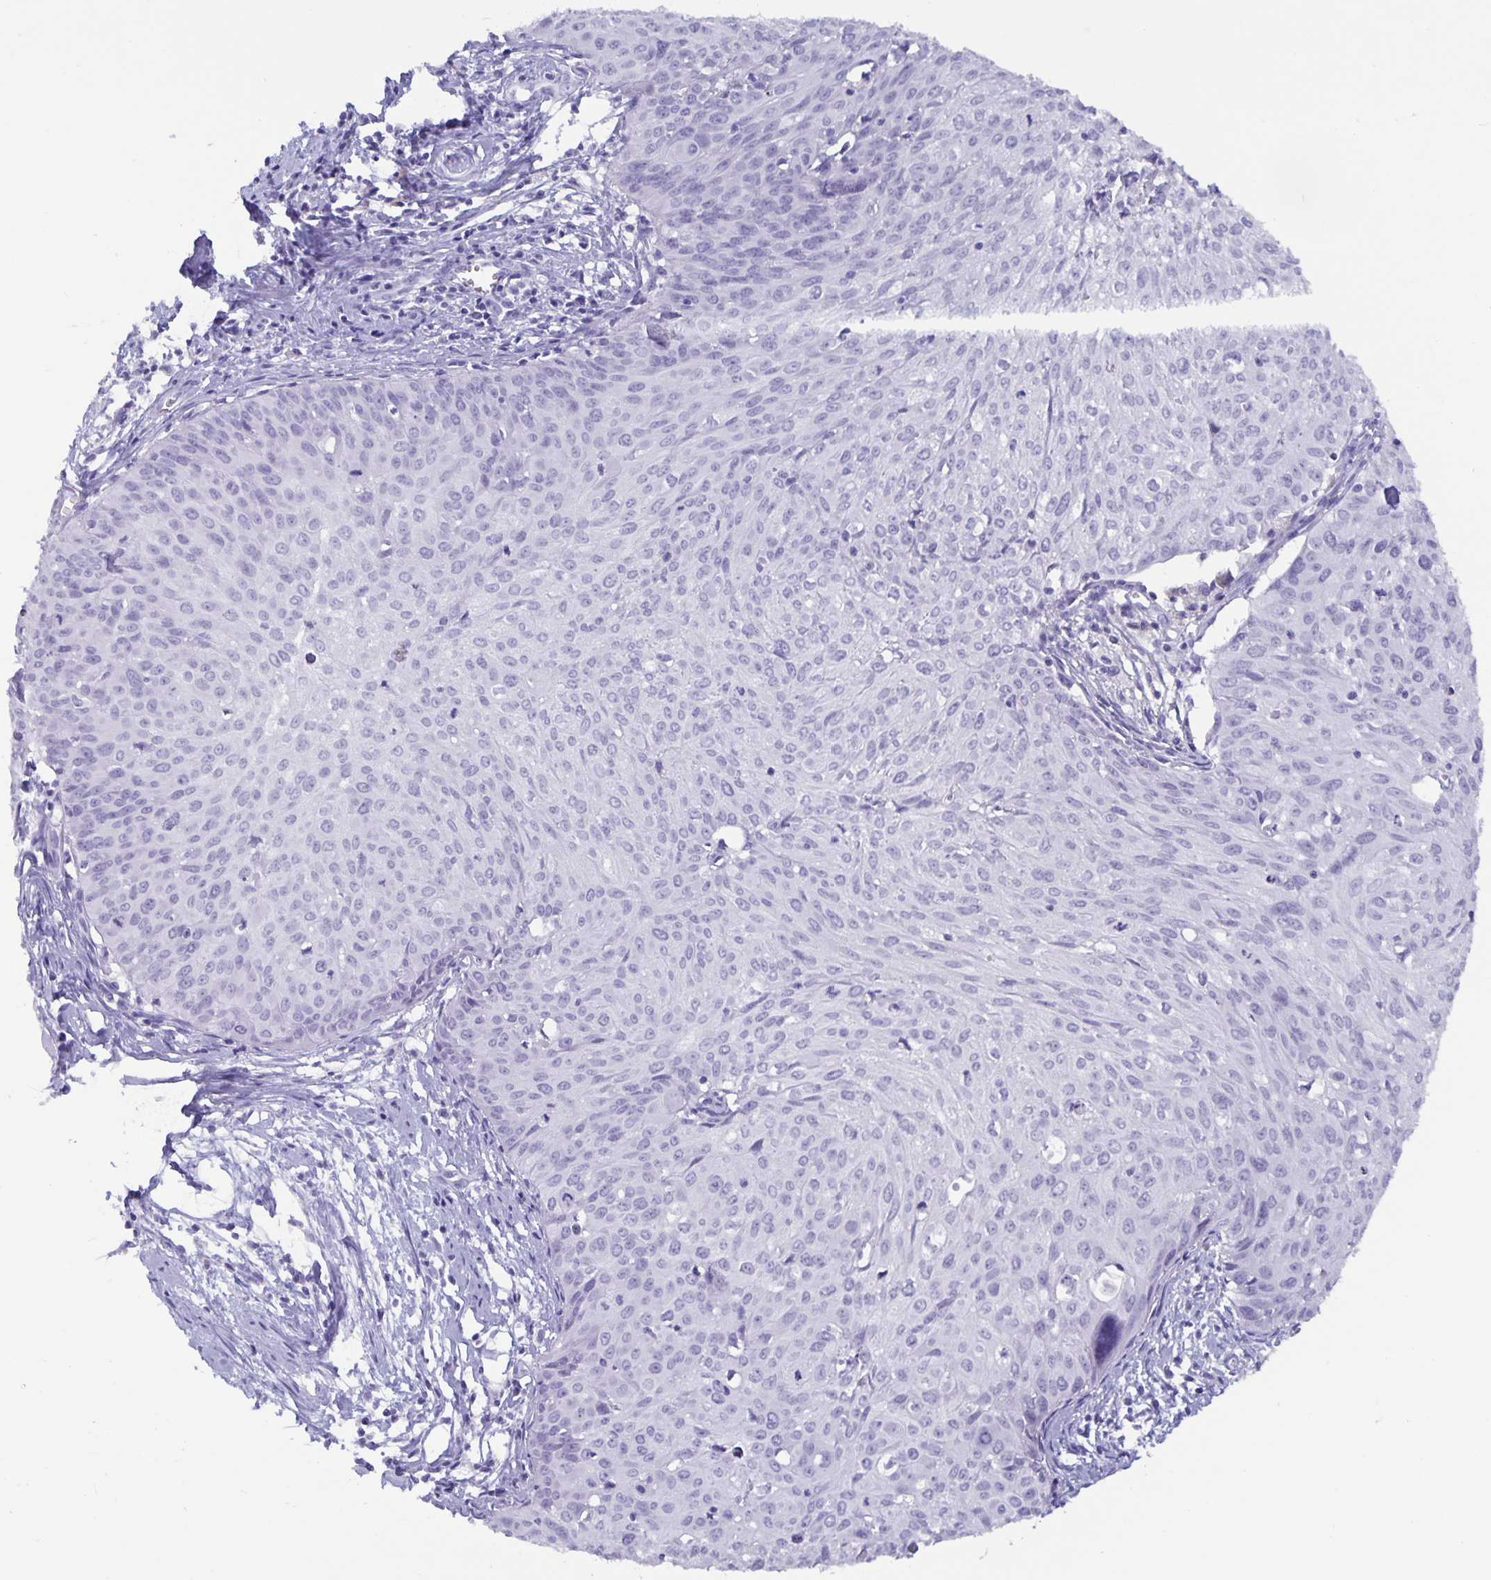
{"staining": {"intensity": "negative", "quantity": "none", "location": "none"}, "tissue": "cervical cancer", "cell_type": "Tumor cells", "image_type": "cancer", "snomed": [{"axis": "morphology", "description": "Squamous cell carcinoma, NOS"}, {"axis": "topography", "description": "Cervix"}], "caption": "There is no significant positivity in tumor cells of cervical cancer.", "gene": "BPIFA3", "patient": {"sex": "female", "age": 50}}